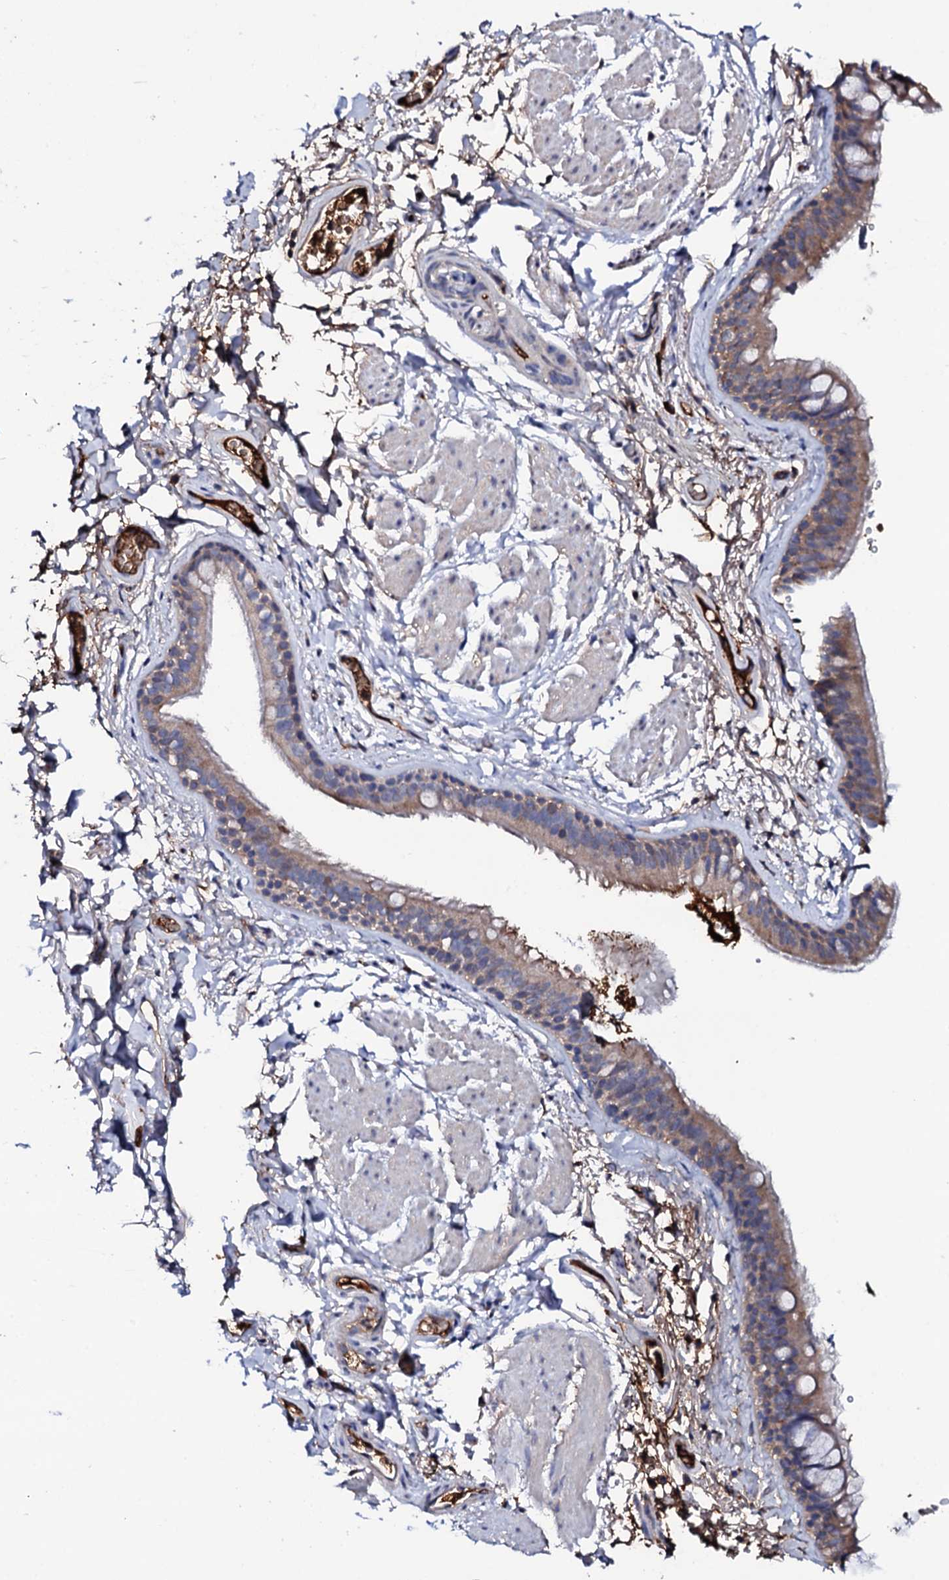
{"staining": {"intensity": "weak", "quantity": "25%-75%", "location": "cytoplasmic/membranous"}, "tissue": "bronchus", "cell_type": "Respiratory epithelial cells", "image_type": "normal", "snomed": [{"axis": "morphology", "description": "Normal tissue, NOS"}, {"axis": "topography", "description": "Cartilage tissue"}], "caption": "Protein staining displays weak cytoplasmic/membranous staining in approximately 25%-75% of respiratory epithelial cells in unremarkable bronchus. (DAB IHC, brown staining for protein, blue staining for nuclei).", "gene": "TCAF2C", "patient": {"sex": "male", "age": 63}}